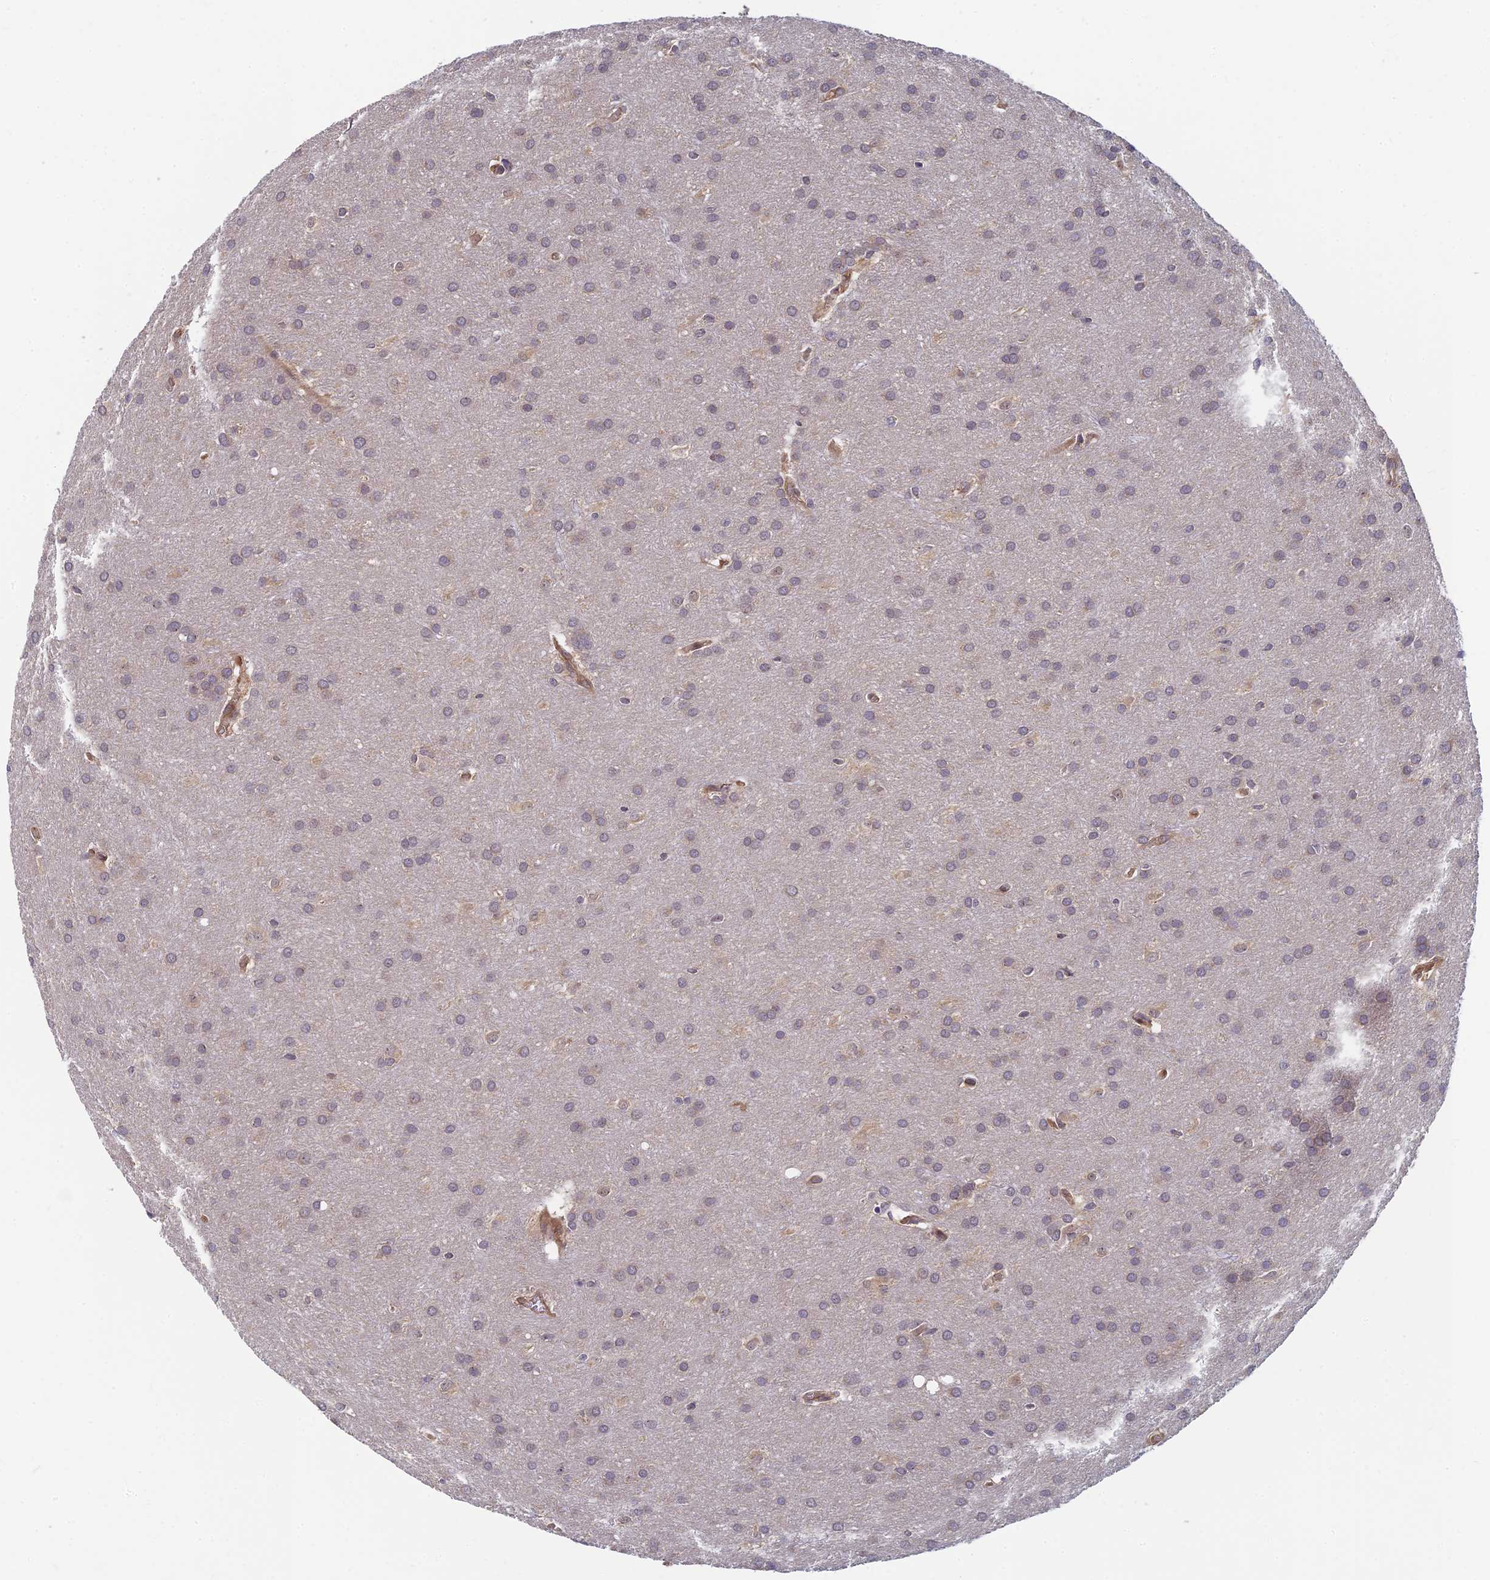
{"staining": {"intensity": "weak", "quantity": "<25%", "location": "cytoplasmic/membranous"}, "tissue": "glioma", "cell_type": "Tumor cells", "image_type": "cancer", "snomed": [{"axis": "morphology", "description": "Glioma, malignant, Low grade"}, {"axis": "topography", "description": "Brain"}], "caption": "The histopathology image reveals no significant positivity in tumor cells of glioma.", "gene": "PIKFYVE", "patient": {"sex": "female", "age": 32}}